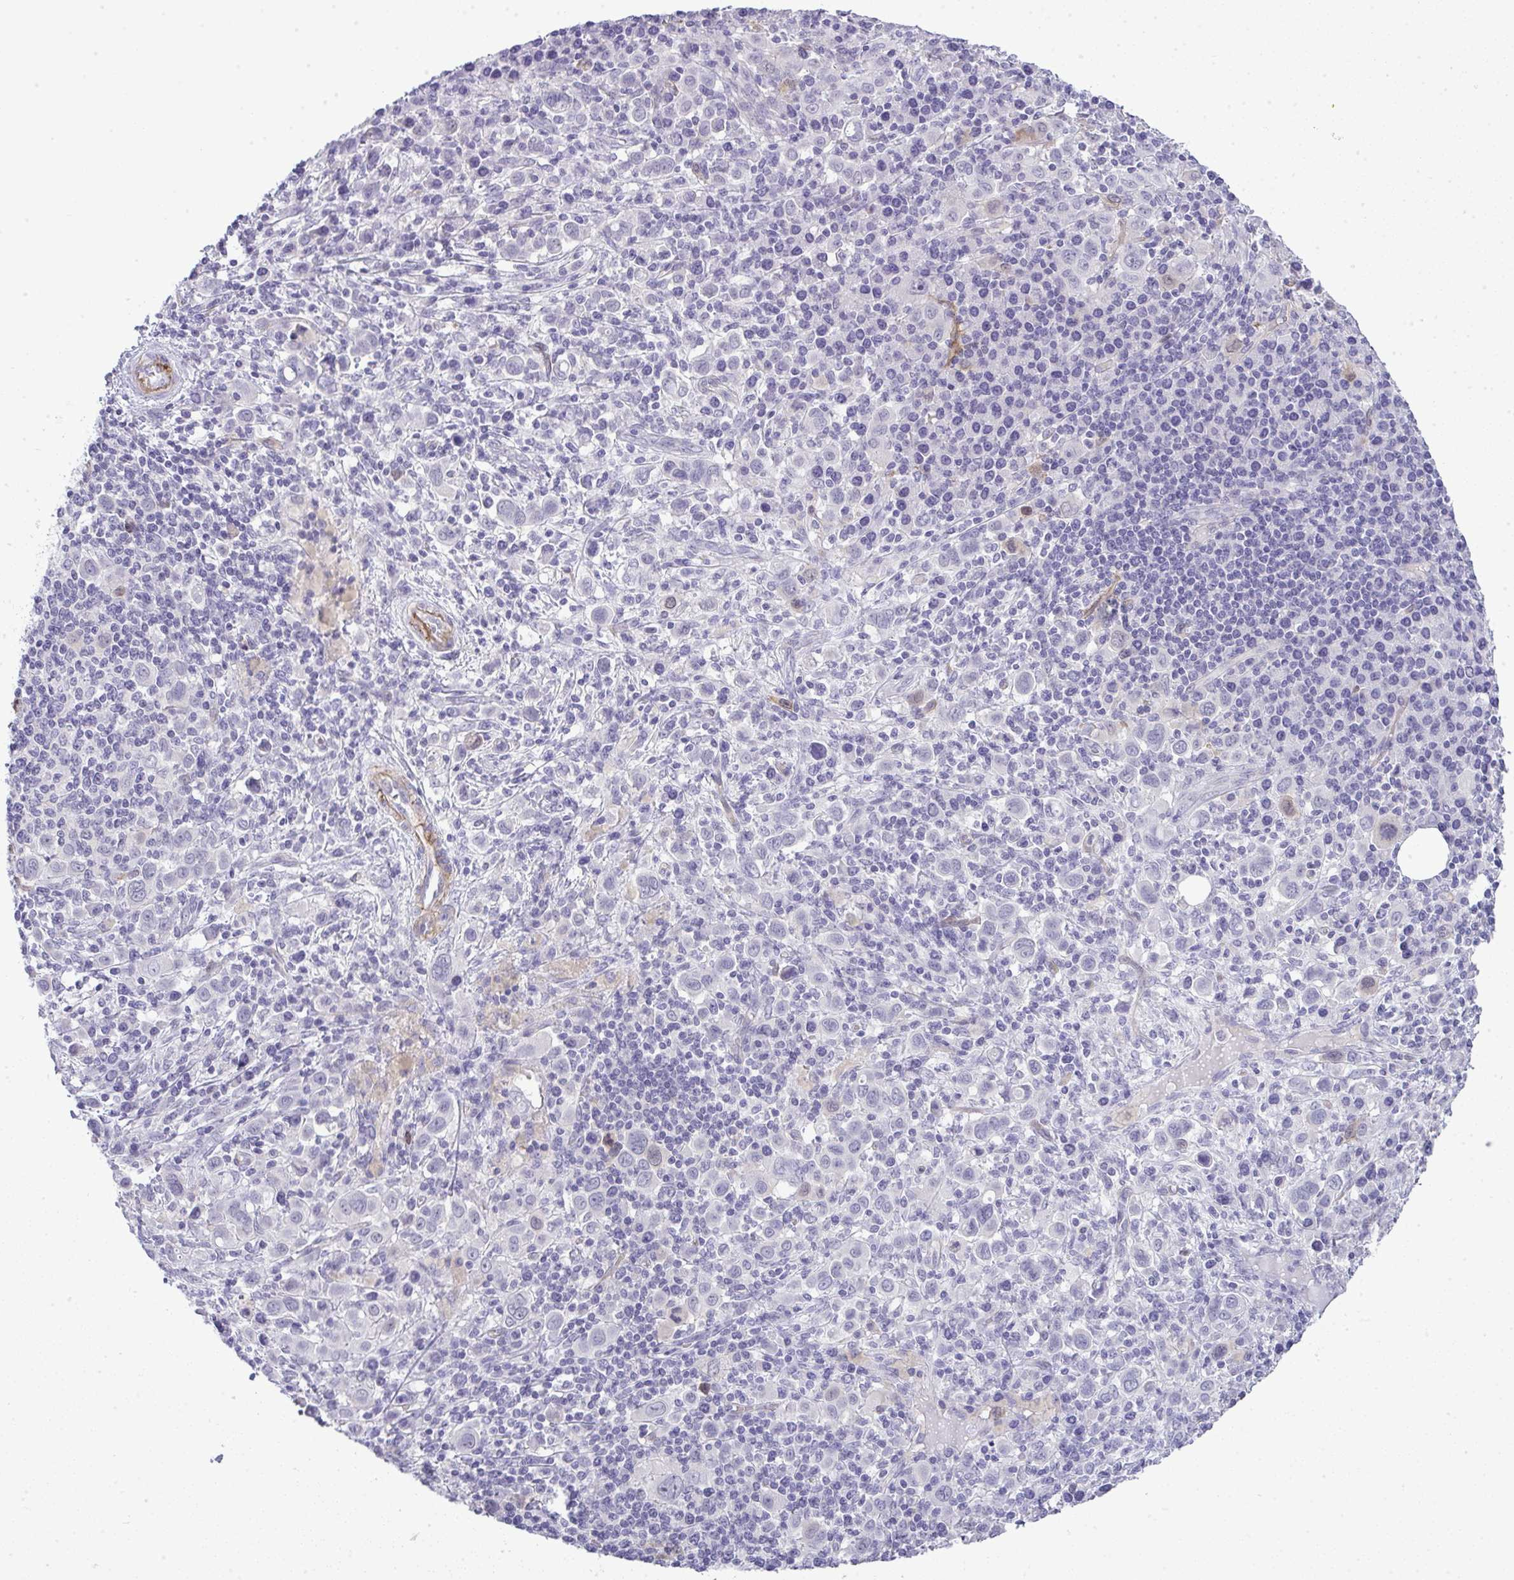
{"staining": {"intensity": "negative", "quantity": "none", "location": "none"}, "tissue": "stomach cancer", "cell_type": "Tumor cells", "image_type": "cancer", "snomed": [{"axis": "morphology", "description": "Adenocarcinoma, NOS"}, {"axis": "topography", "description": "Stomach, upper"}], "caption": "Tumor cells show no significant protein positivity in adenocarcinoma (stomach).", "gene": "UBE2S", "patient": {"sex": "male", "age": 75}}